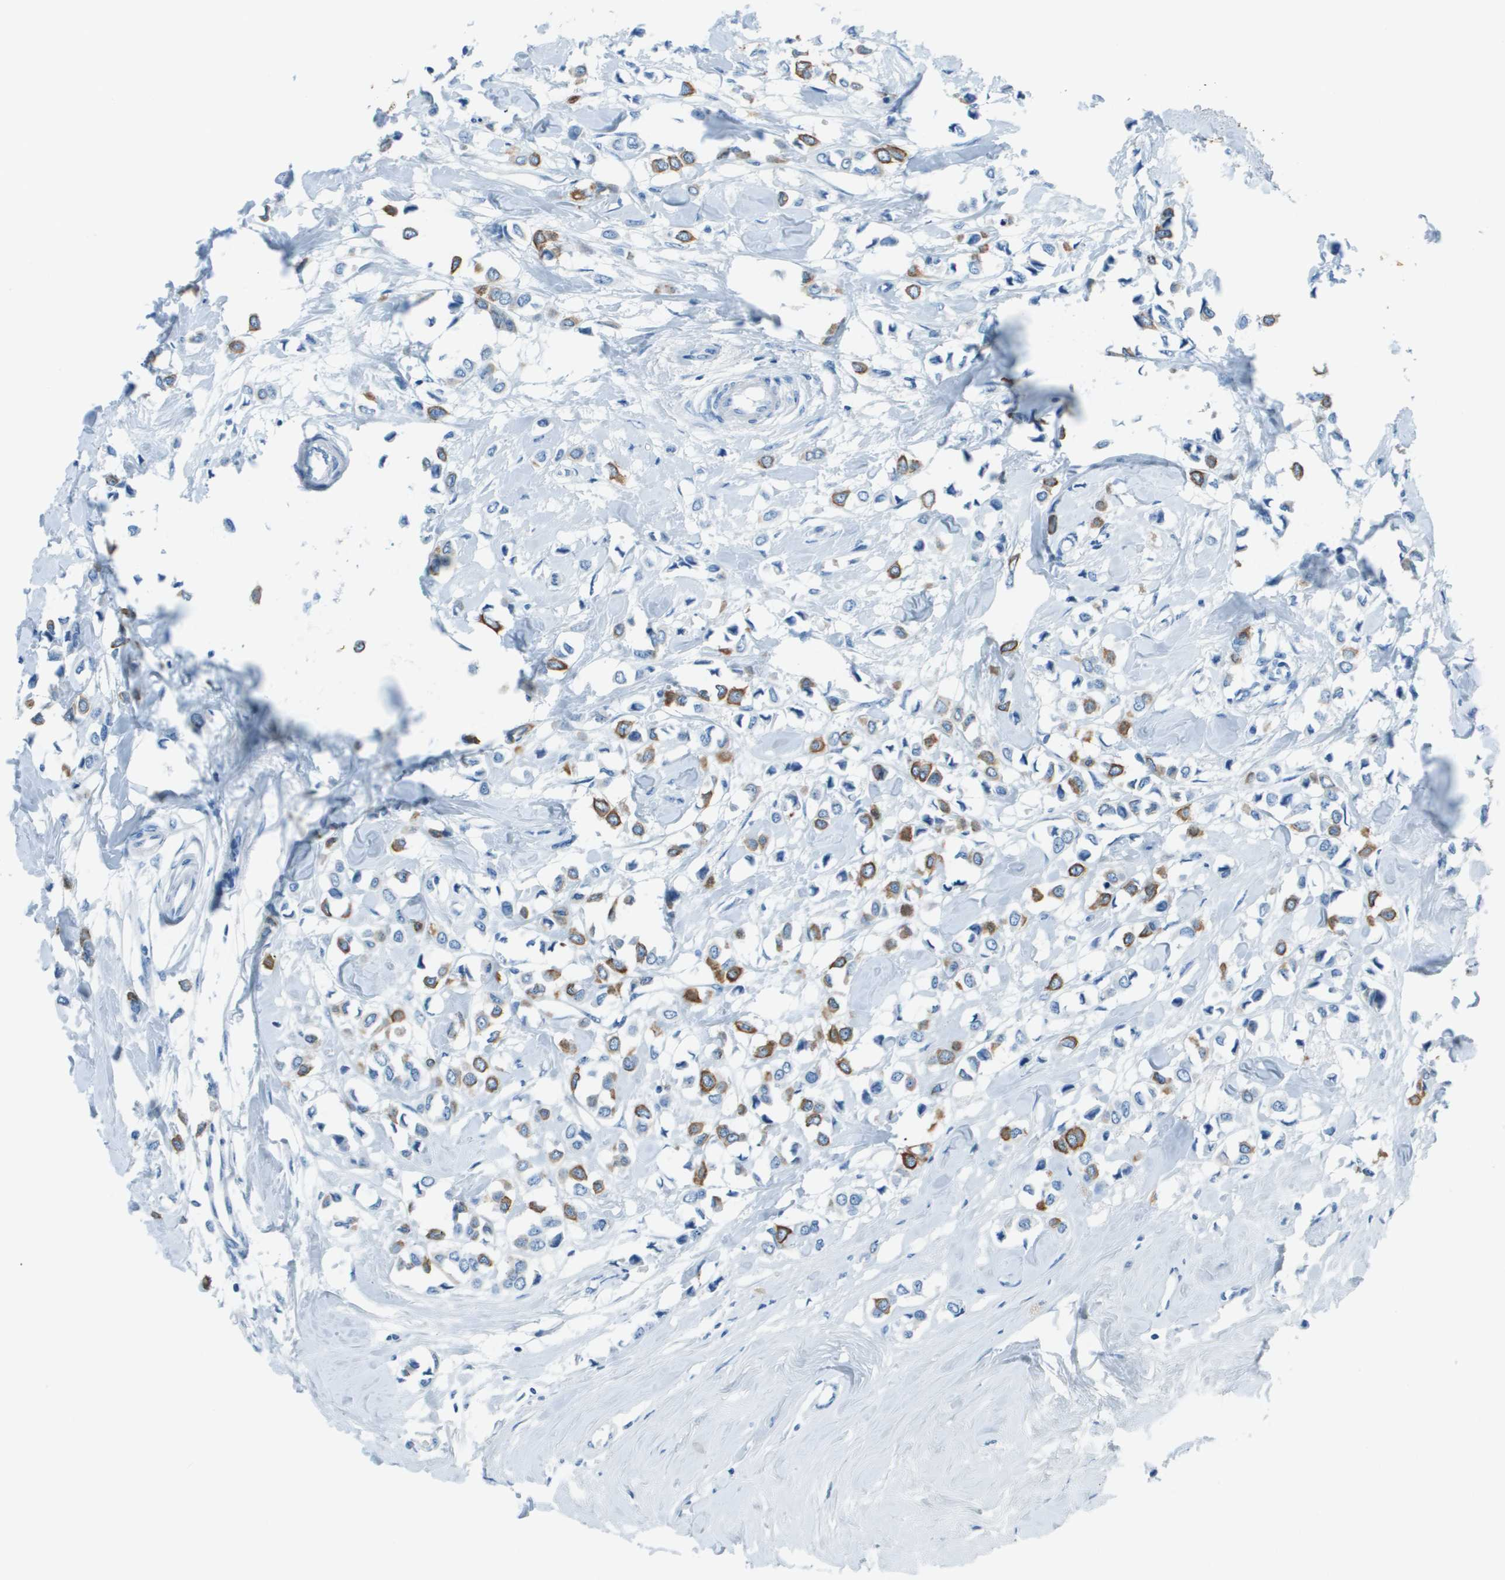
{"staining": {"intensity": "moderate", "quantity": "25%-75%", "location": "cytoplasmic/membranous"}, "tissue": "breast cancer", "cell_type": "Tumor cells", "image_type": "cancer", "snomed": [{"axis": "morphology", "description": "Lobular carcinoma"}, {"axis": "topography", "description": "Breast"}], "caption": "Breast lobular carcinoma tissue exhibits moderate cytoplasmic/membranous staining in about 25%-75% of tumor cells", "gene": "SLC16A10", "patient": {"sex": "female", "age": 51}}